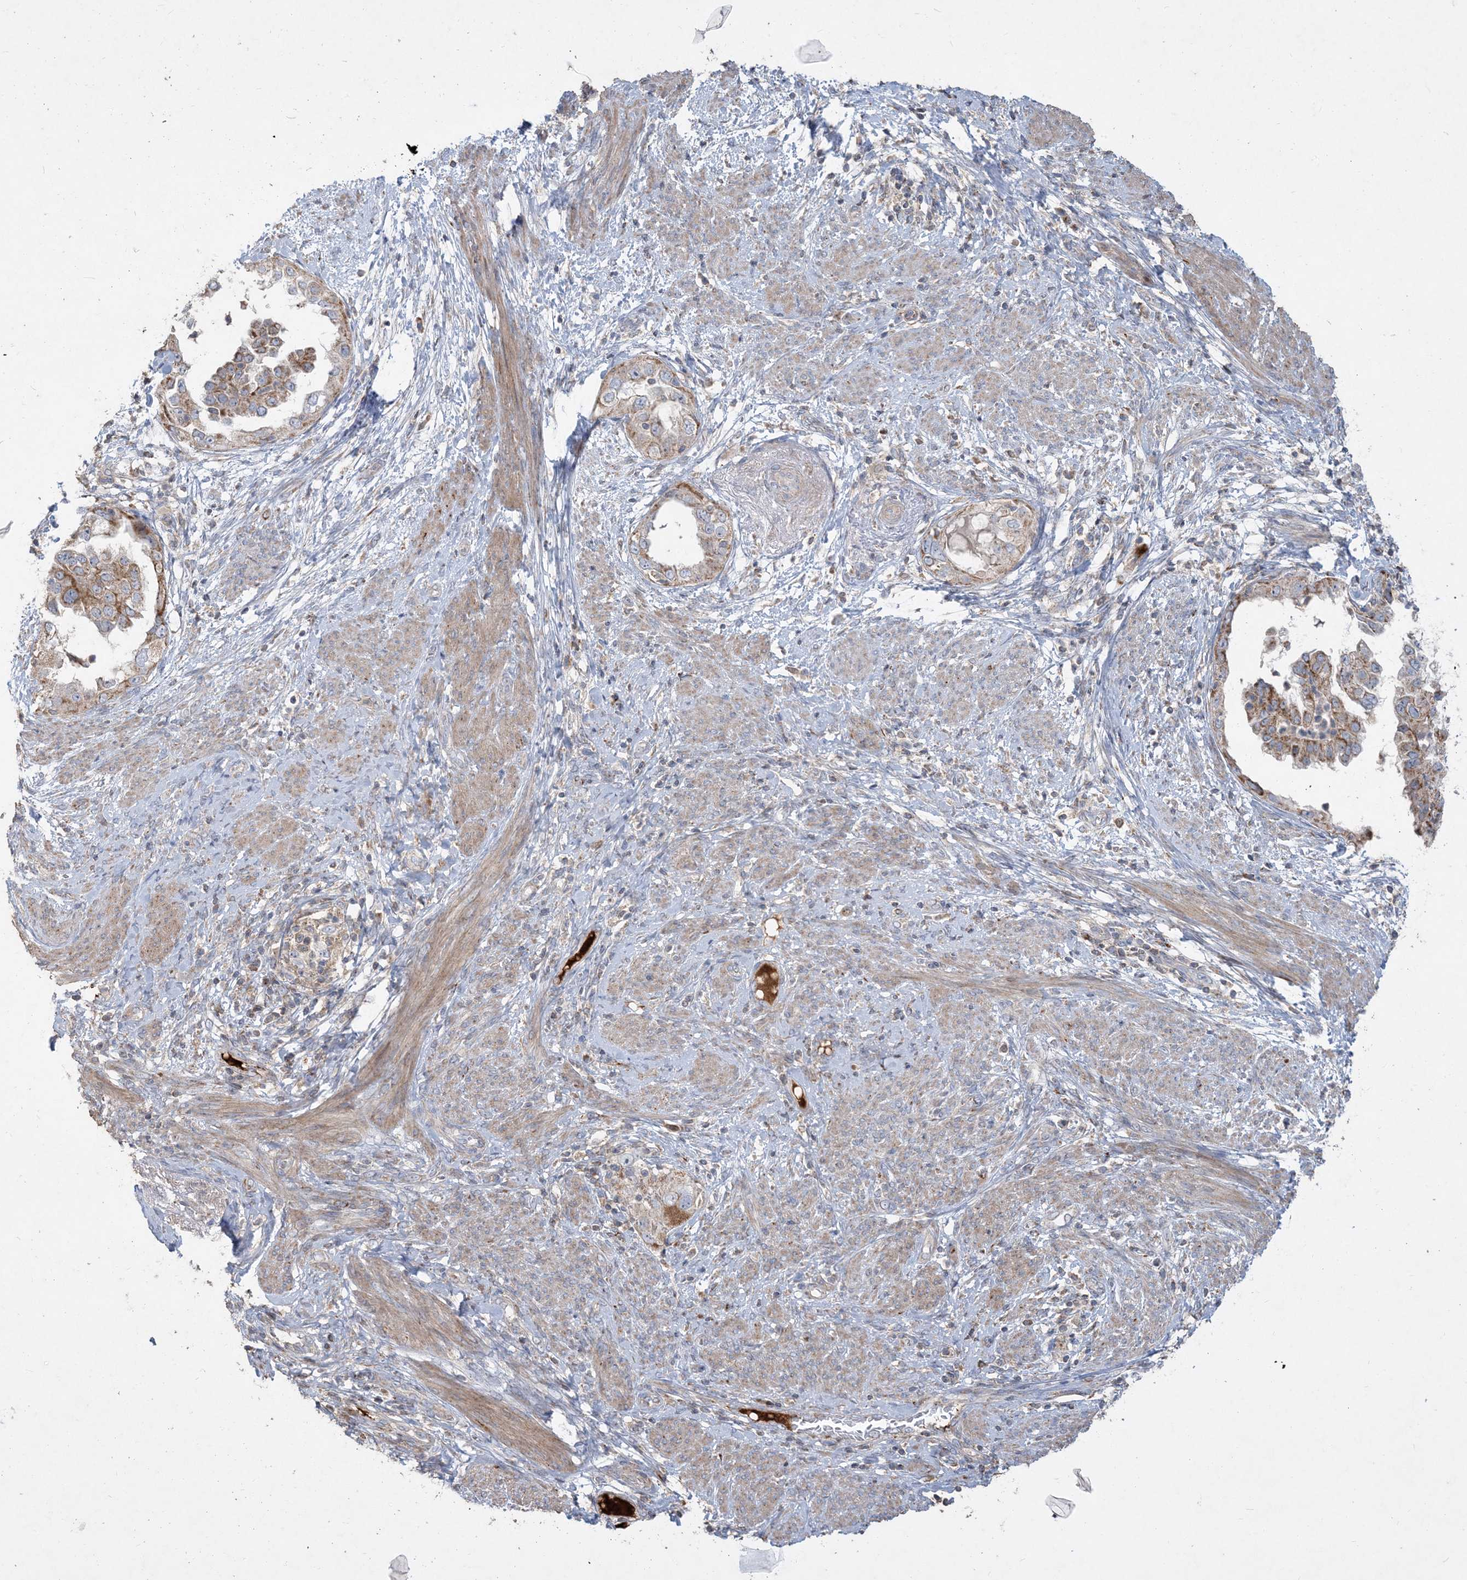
{"staining": {"intensity": "moderate", "quantity": ">75%", "location": "cytoplasmic/membranous"}, "tissue": "endometrial cancer", "cell_type": "Tumor cells", "image_type": "cancer", "snomed": [{"axis": "morphology", "description": "Adenocarcinoma, NOS"}, {"axis": "topography", "description": "Endometrium"}], "caption": "Immunohistochemical staining of human endometrial adenocarcinoma reveals medium levels of moderate cytoplasmic/membranous protein positivity in about >75% of tumor cells.", "gene": "ECHDC1", "patient": {"sex": "female", "age": 85}}